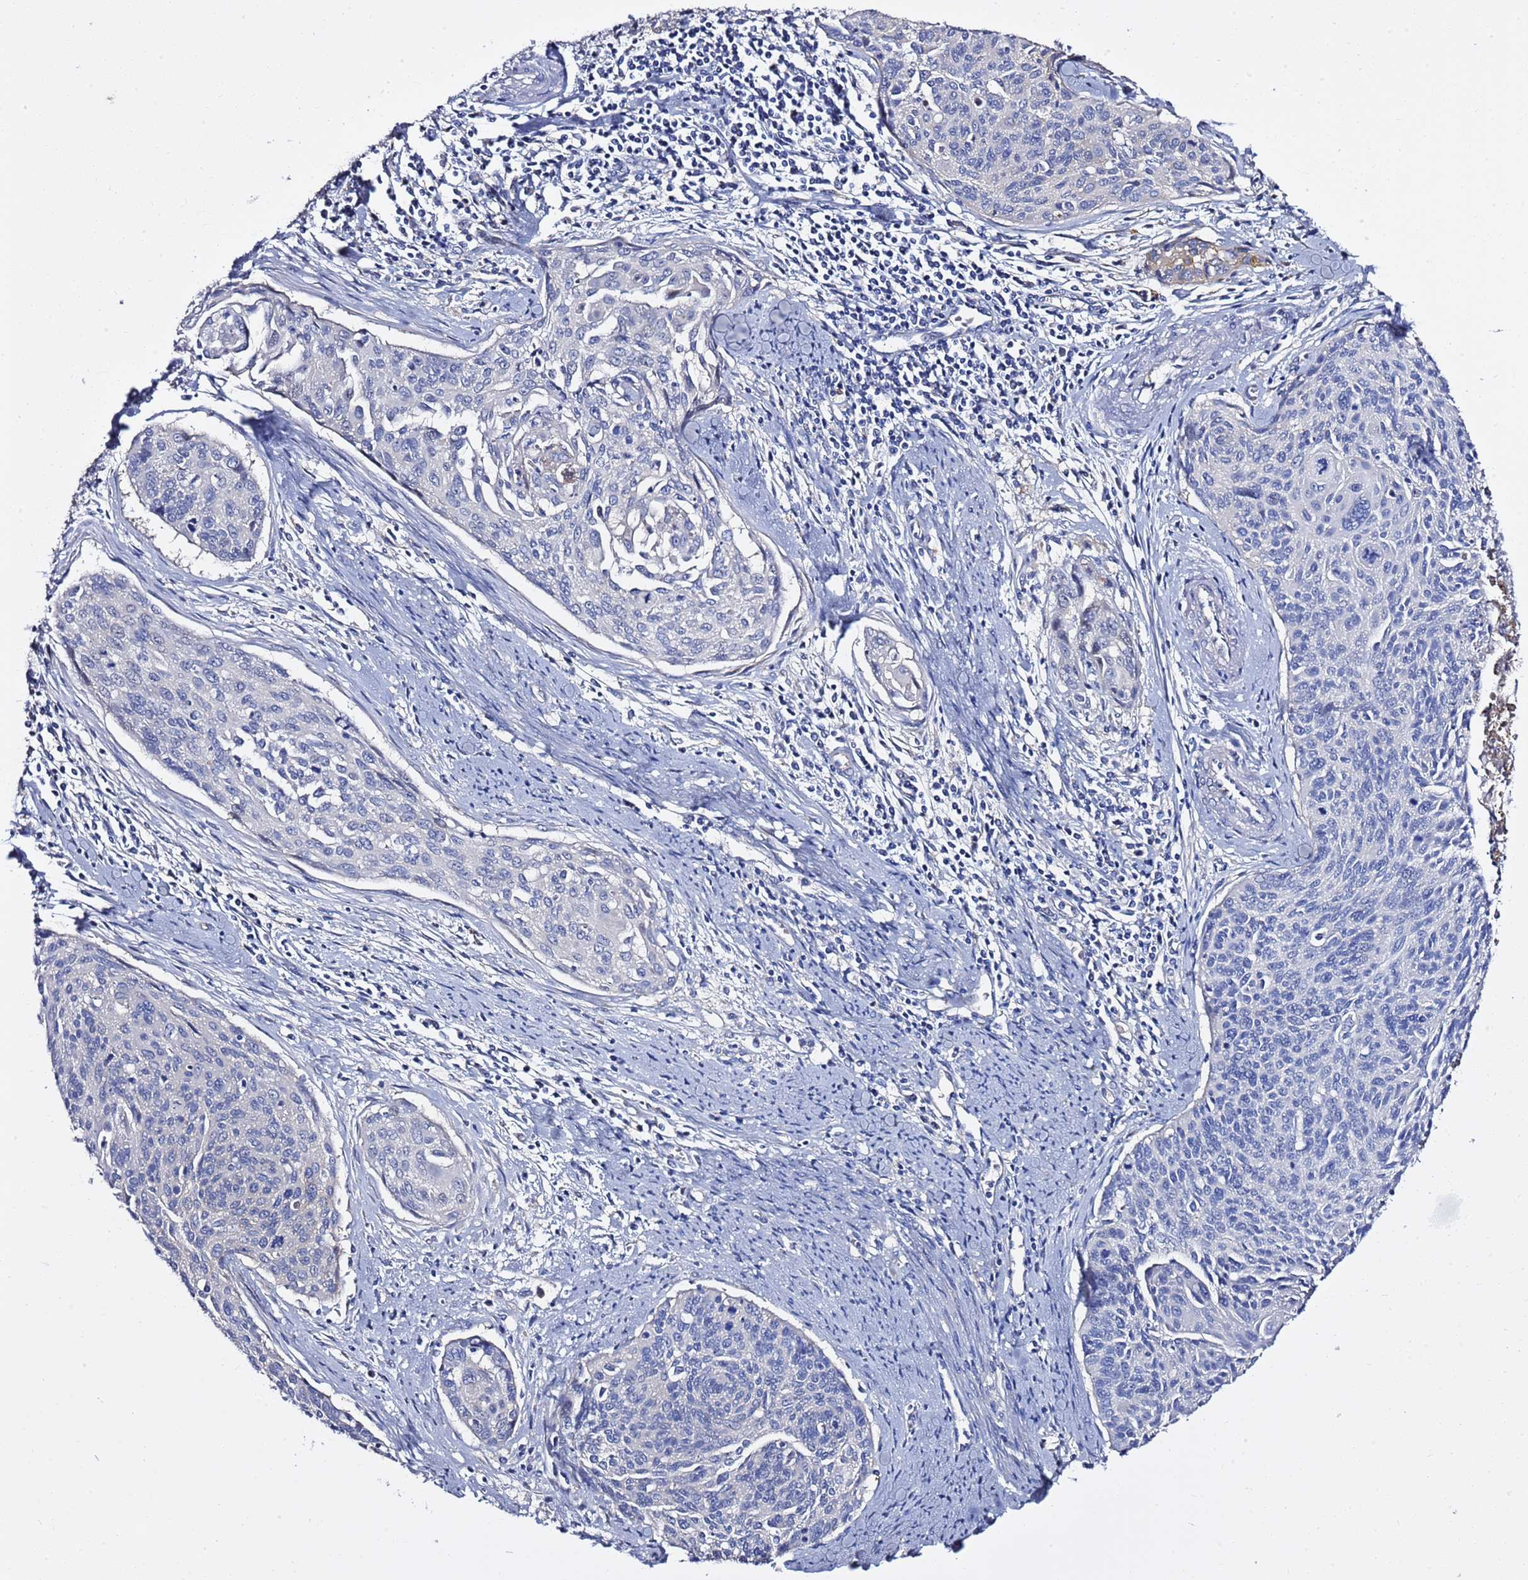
{"staining": {"intensity": "negative", "quantity": "none", "location": "none"}, "tissue": "cervical cancer", "cell_type": "Tumor cells", "image_type": "cancer", "snomed": [{"axis": "morphology", "description": "Squamous cell carcinoma, NOS"}, {"axis": "topography", "description": "Cervix"}], "caption": "A high-resolution image shows IHC staining of cervical cancer (squamous cell carcinoma), which displays no significant staining in tumor cells.", "gene": "NAT2", "patient": {"sex": "female", "age": 55}}